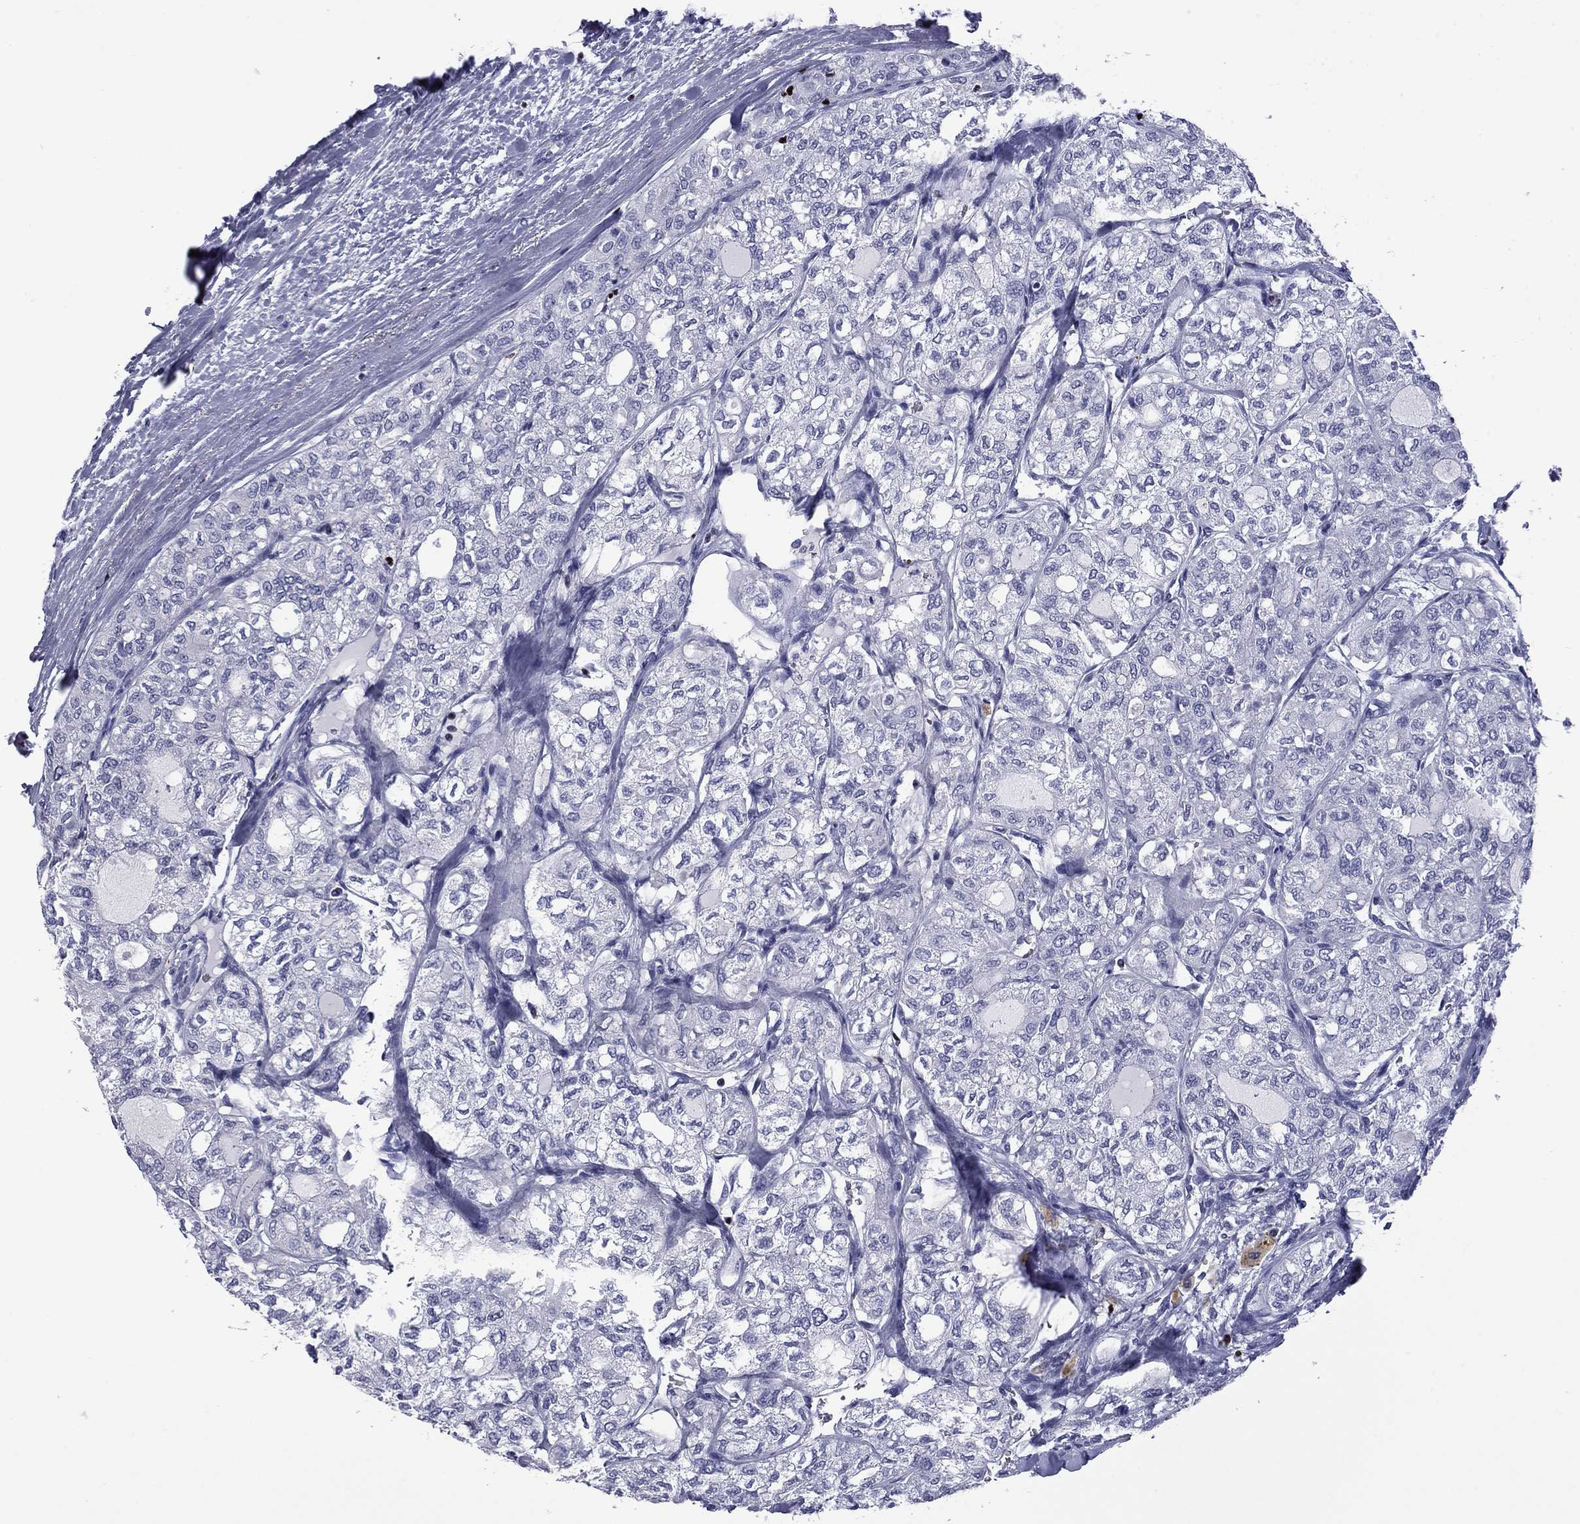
{"staining": {"intensity": "negative", "quantity": "none", "location": "none"}, "tissue": "thyroid cancer", "cell_type": "Tumor cells", "image_type": "cancer", "snomed": [{"axis": "morphology", "description": "Follicular adenoma carcinoma, NOS"}, {"axis": "topography", "description": "Thyroid gland"}], "caption": "A high-resolution micrograph shows IHC staining of thyroid follicular adenoma carcinoma, which displays no significant staining in tumor cells.", "gene": "IKZF3", "patient": {"sex": "male", "age": 75}}